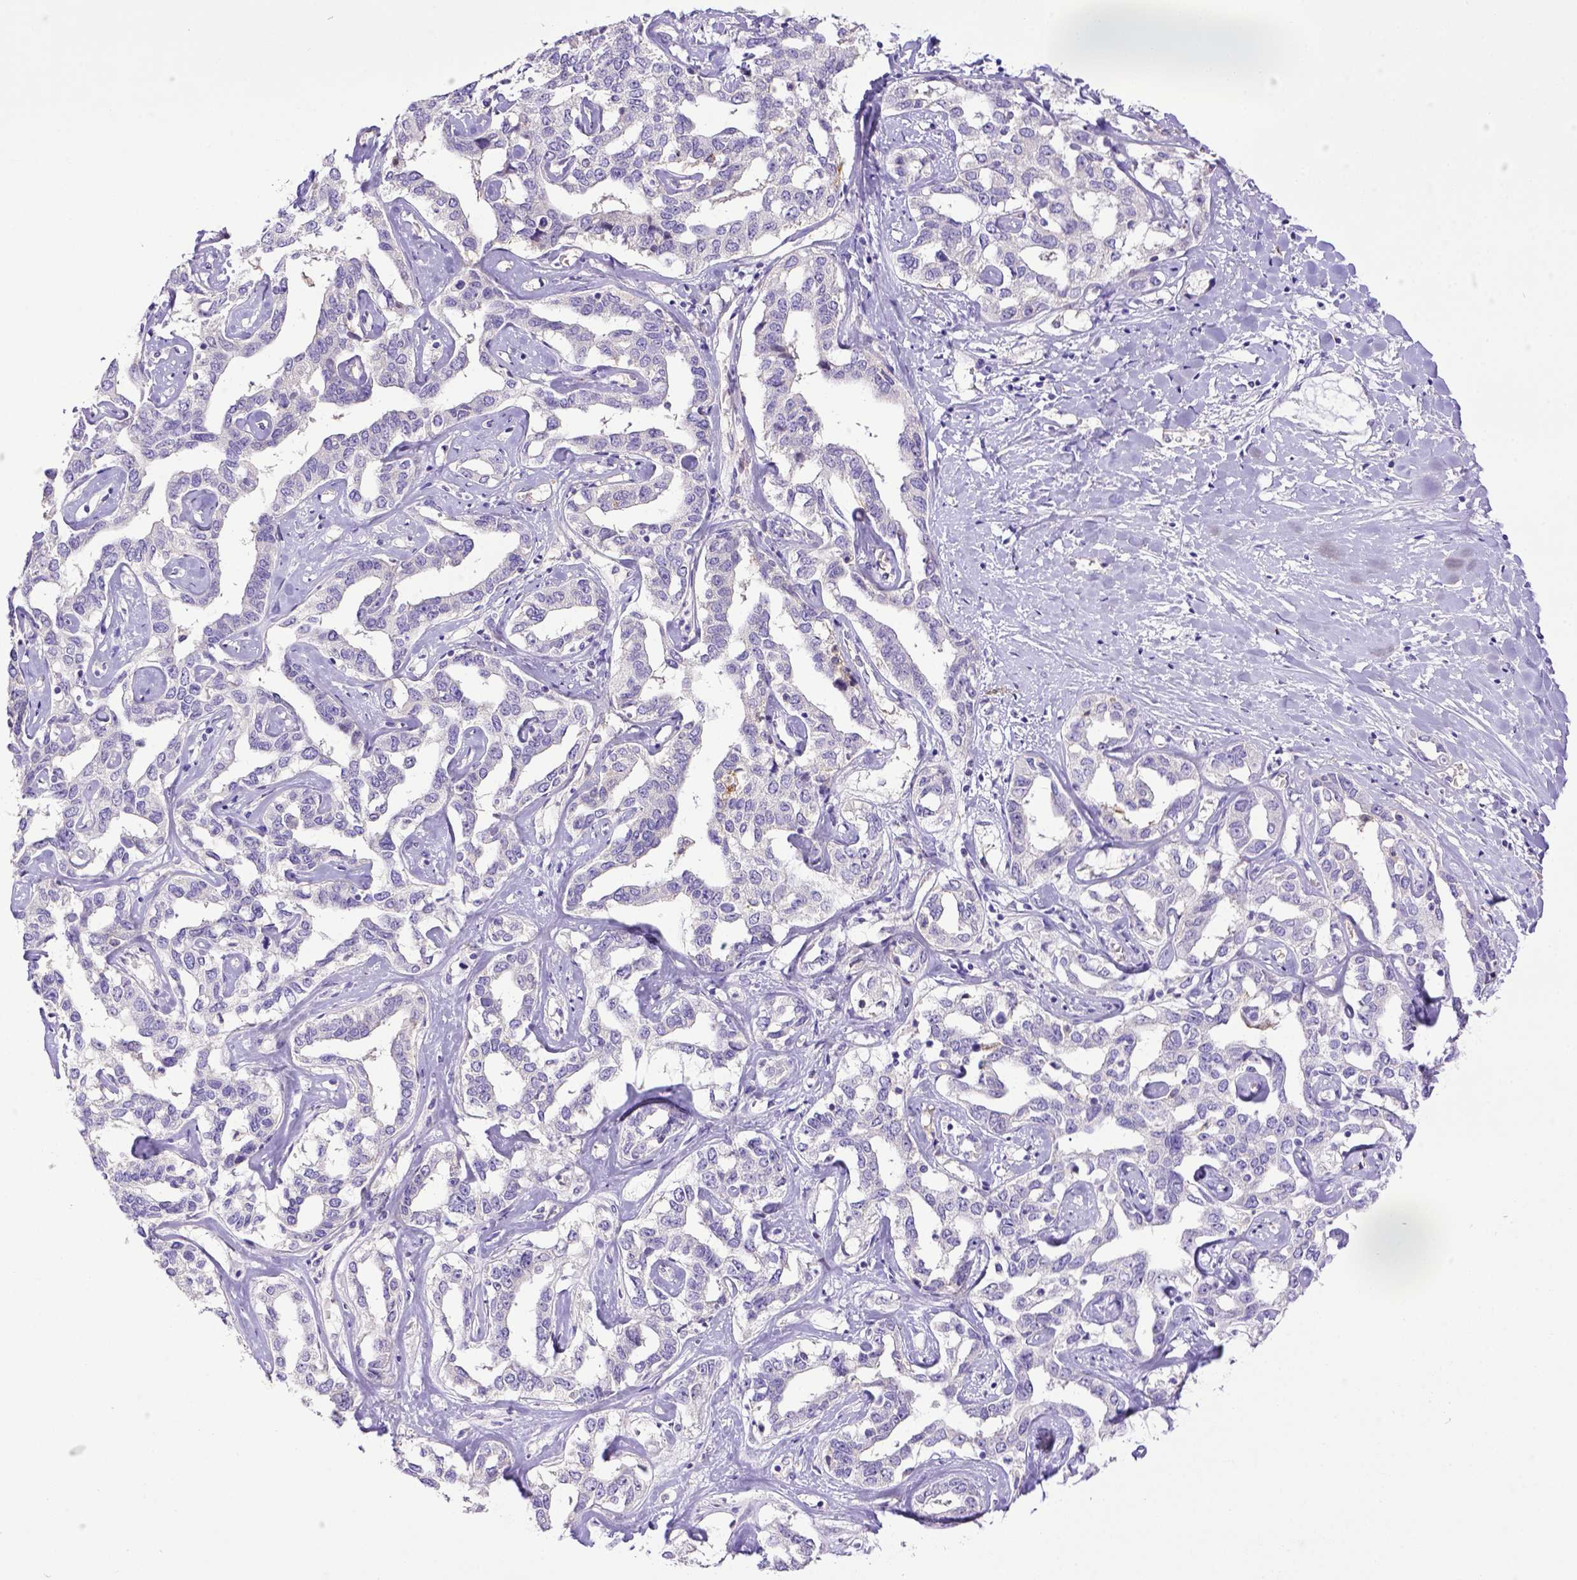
{"staining": {"intensity": "negative", "quantity": "none", "location": "none"}, "tissue": "liver cancer", "cell_type": "Tumor cells", "image_type": "cancer", "snomed": [{"axis": "morphology", "description": "Cholangiocarcinoma"}, {"axis": "topography", "description": "Liver"}], "caption": "Micrograph shows no protein expression in tumor cells of liver cancer tissue. (Brightfield microscopy of DAB IHC at high magnification).", "gene": "CD40", "patient": {"sex": "male", "age": 59}}